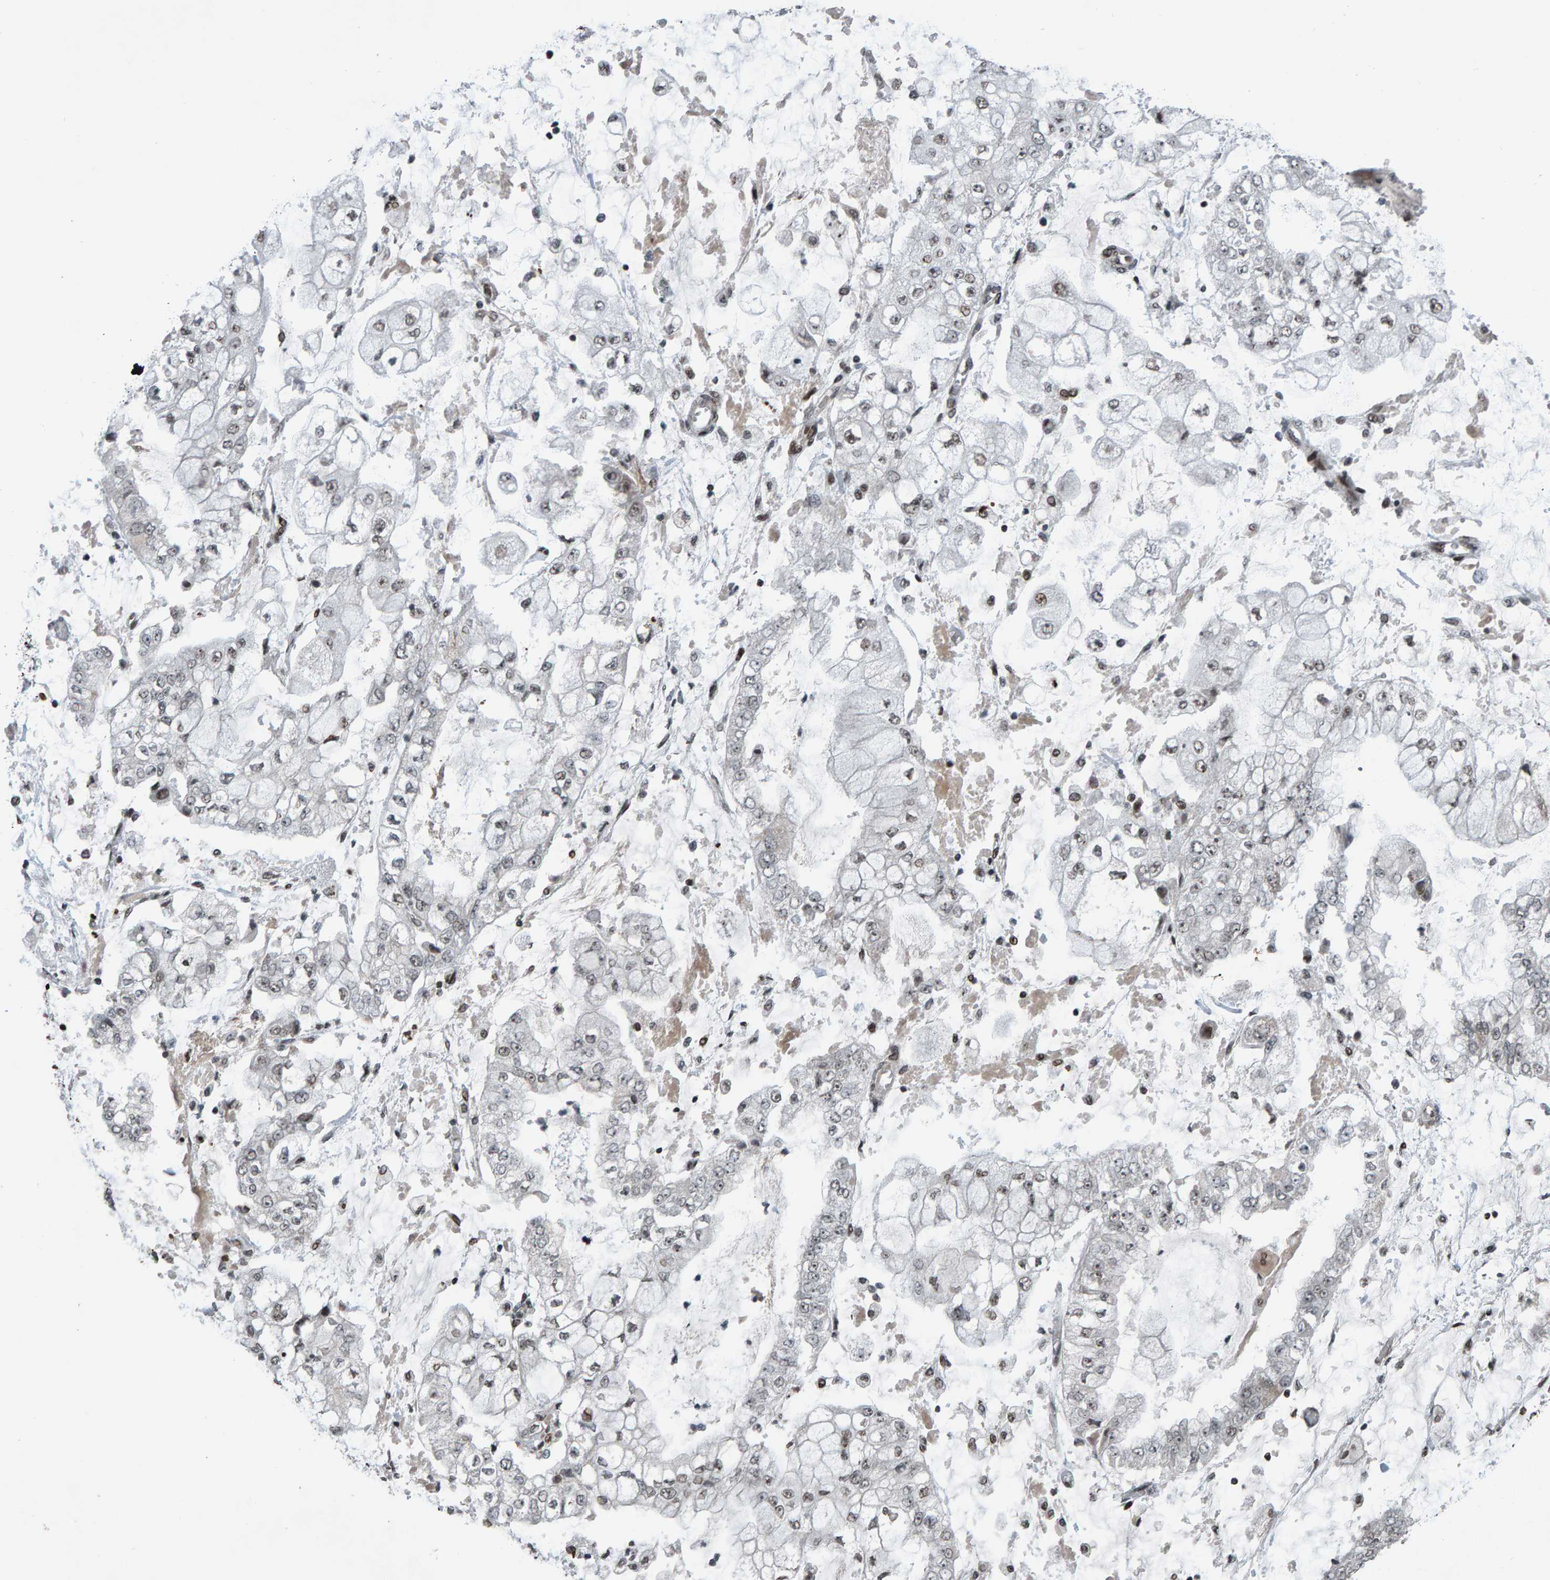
{"staining": {"intensity": "weak", "quantity": "<25%", "location": "nuclear"}, "tissue": "stomach cancer", "cell_type": "Tumor cells", "image_type": "cancer", "snomed": [{"axis": "morphology", "description": "Adenocarcinoma, NOS"}, {"axis": "topography", "description": "Stomach"}], "caption": "Protein analysis of adenocarcinoma (stomach) exhibits no significant staining in tumor cells. Brightfield microscopy of immunohistochemistry stained with DAB (3,3'-diaminobenzidine) (brown) and hematoxylin (blue), captured at high magnification.", "gene": "ZNF366", "patient": {"sex": "male", "age": 76}}